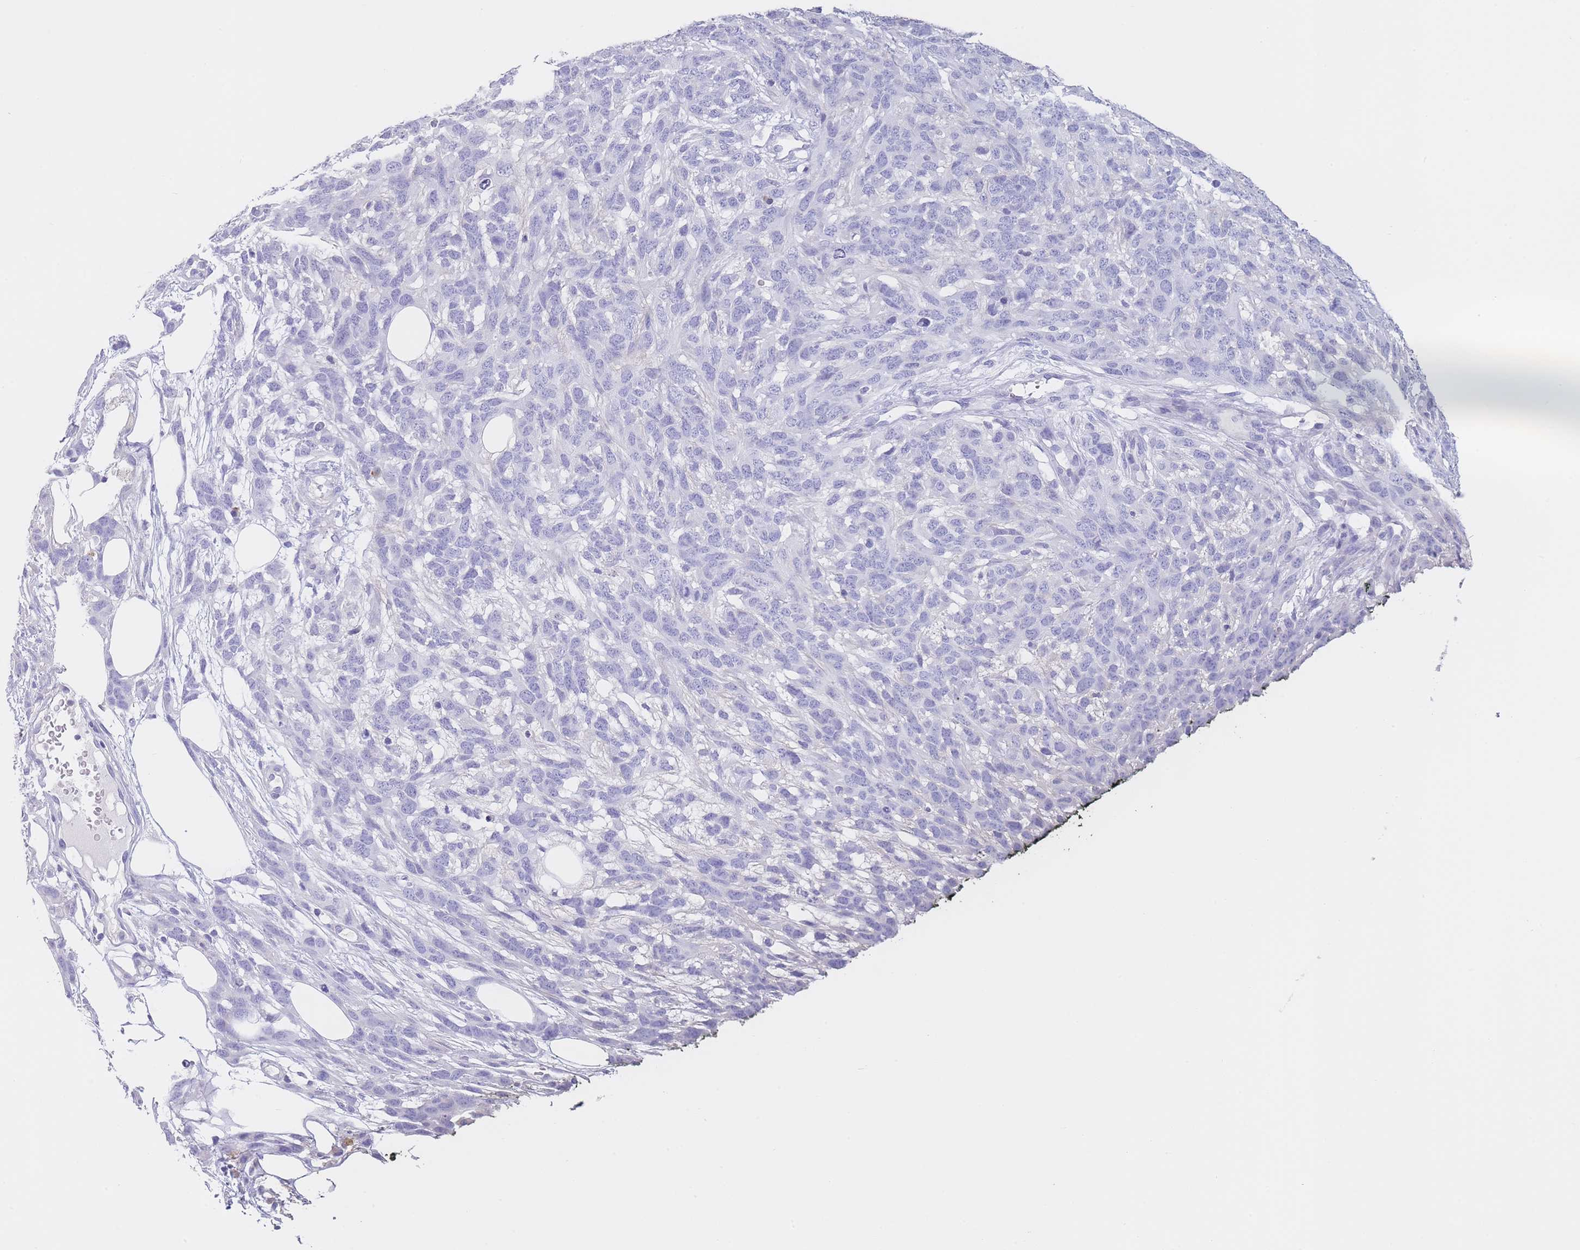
{"staining": {"intensity": "negative", "quantity": "none", "location": "none"}, "tissue": "melanoma", "cell_type": "Tumor cells", "image_type": "cancer", "snomed": [{"axis": "morphology", "description": "Normal morphology"}, {"axis": "morphology", "description": "Malignant melanoma, NOS"}, {"axis": "topography", "description": "Skin"}], "caption": "IHC of melanoma exhibits no expression in tumor cells.", "gene": "CD37", "patient": {"sex": "female", "age": 72}}